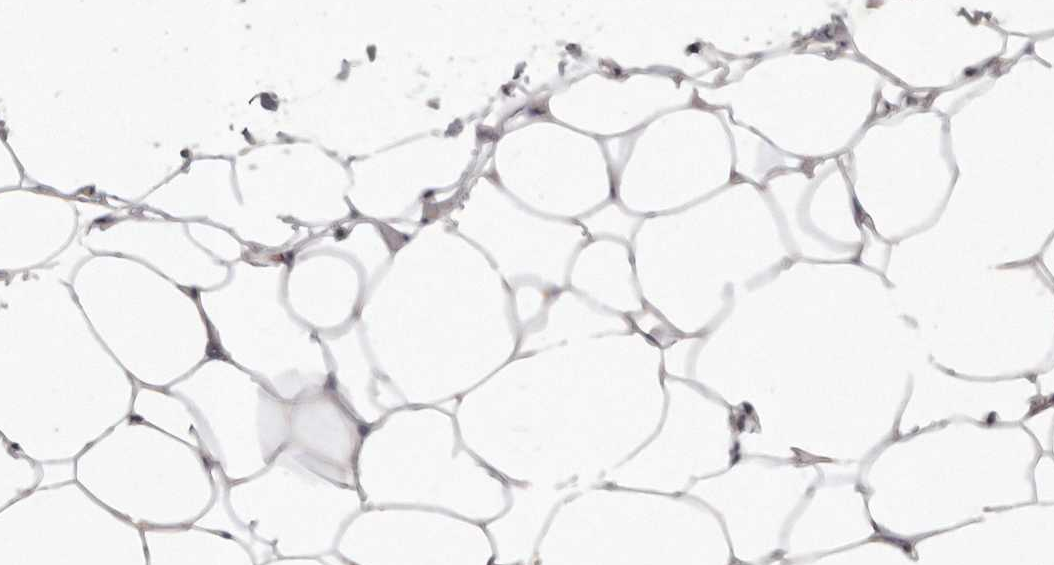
{"staining": {"intensity": "negative", "quantity": "none", "location": "none"}, "tissue": "adipose tissue", "cell_type": "Adipocytes", "image_type": "normal", "snomed": [{"axis": "morphology", "description": "Normal tissue, NOS"}, {"axis": "topography", "description": "Breast"}], "caption": "High power microscopy image of an IHC micrograph of benign adipose tissue, revealing no significant staining in adipocytes.", "gene": "SLC22A1", "patient": {"sex": "female", "age": 23}}